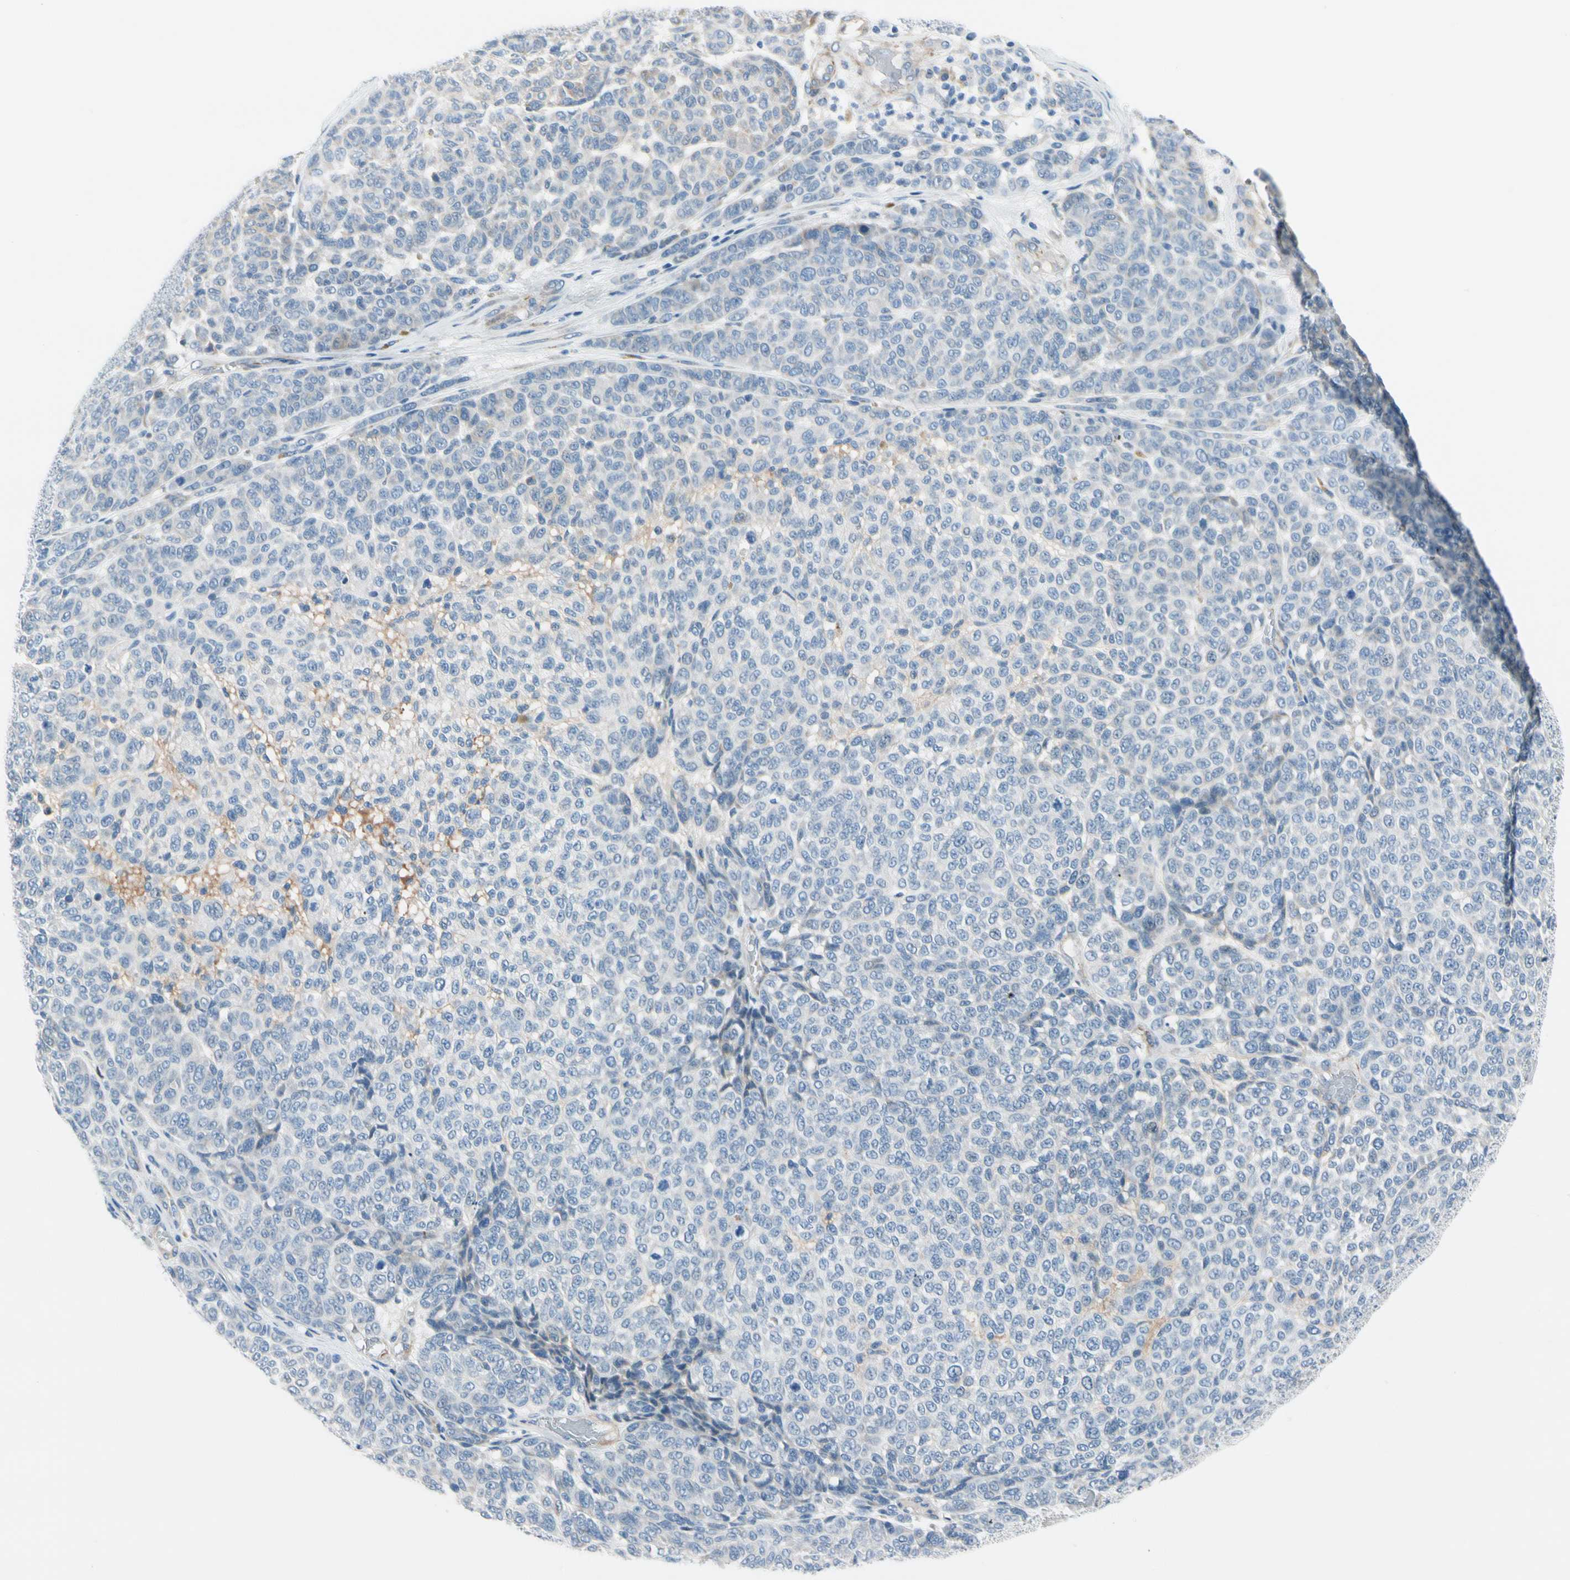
{"staining": {"intensity": "negative", "quantity": "none", "location": "none"}, "tissue": "melanoma", "cell_type": "Tumor cells", "image_type": "cancer", "snomed": [{"axis": "morphology", "description": "Malignant melanoma, NOS"}, {"axis": "topography", "description": "Skin"}], "caption": "Immunohistochemistry photomicrograph of melanoma stained for a protein (brown), which shows no expression in tumor cells. (DAB immunohistochemistry with hematoxylin counter stain).", "gene": "FCER2", "patient": {"sex": "male", "age": 59}}